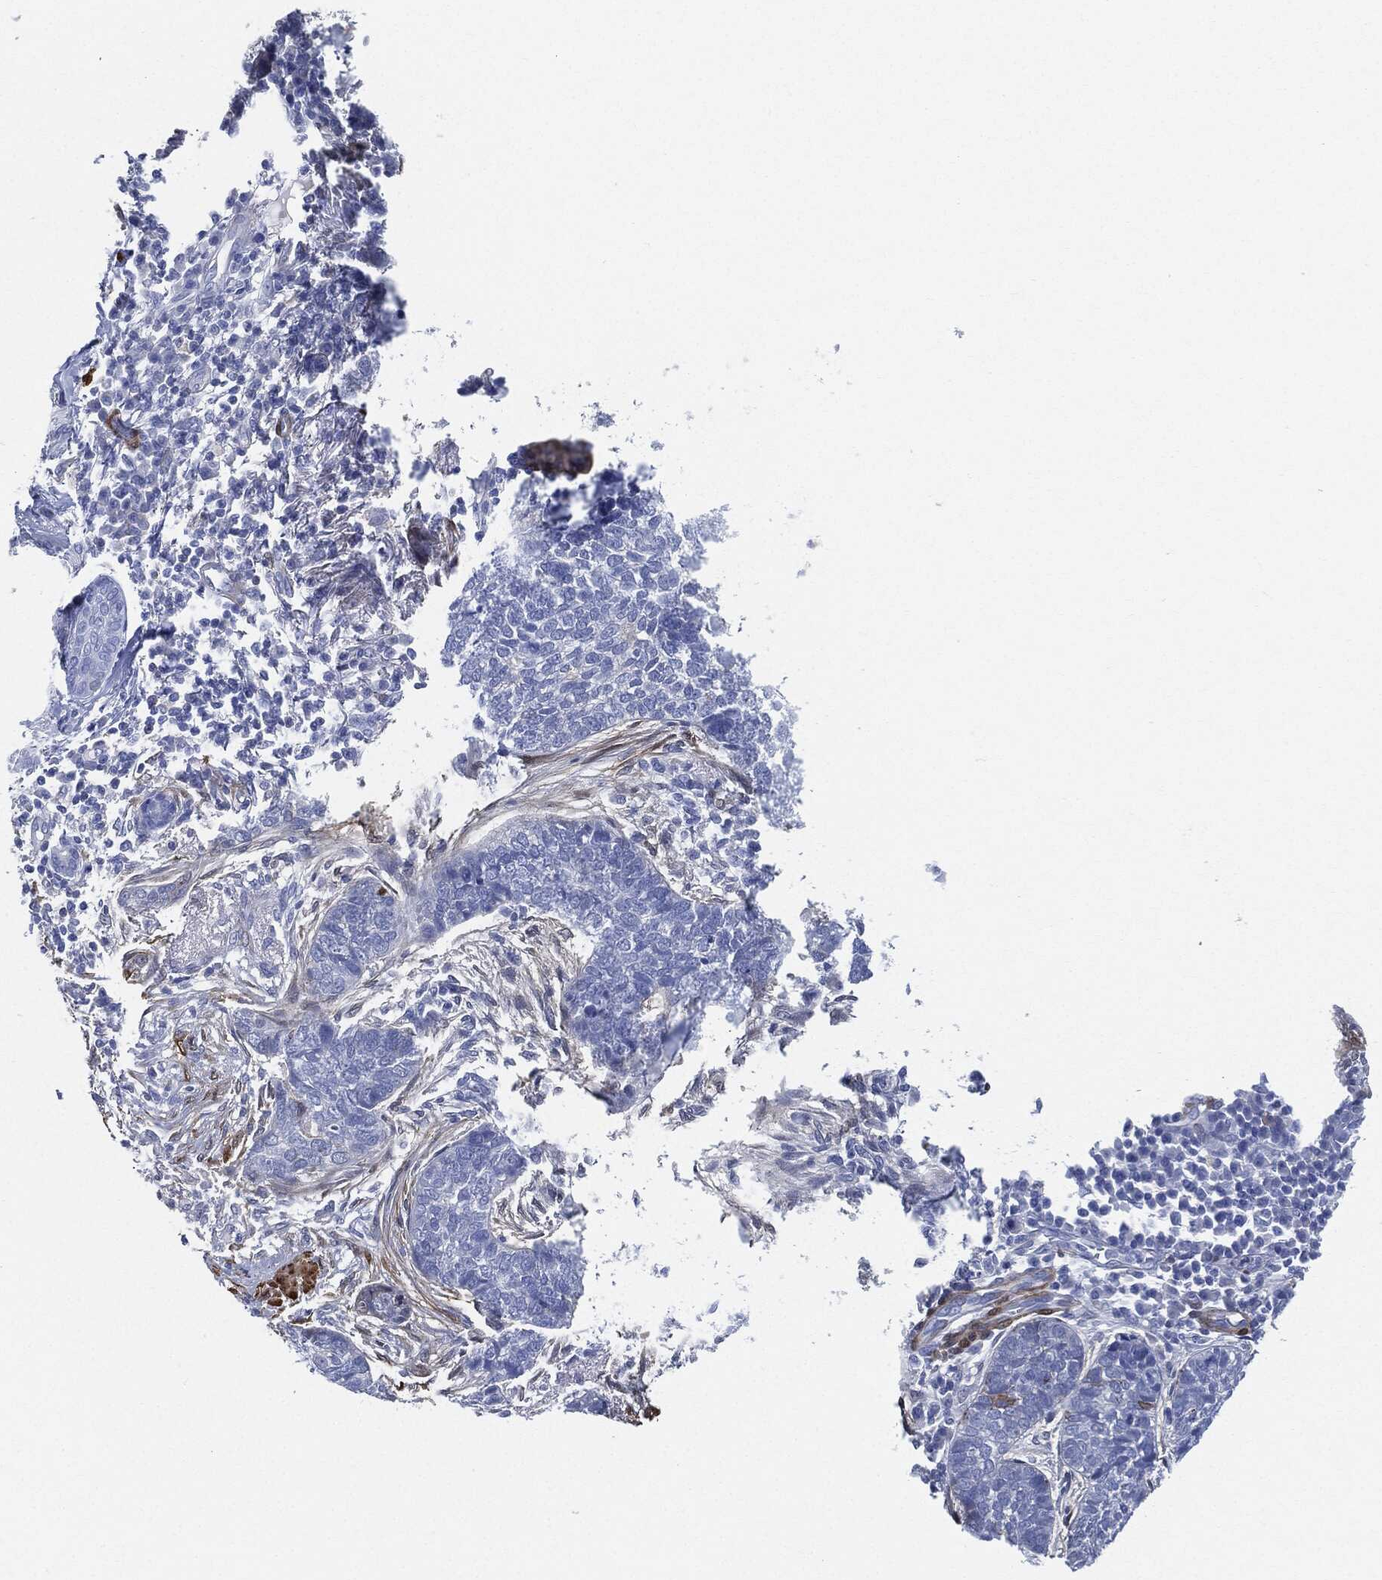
{"staining": {"intensity": "negative", "quantity": "none", "location": "none"}, "tissue": "skin cancer", "cell_type": "Tumor cells", "image_type": "cancer", "snomed": [{"axis": "morphology", "description": "Squamous cell carcinoma, NOS"}, {"axis": "topography", "description": "Skin"}], "caption": "The immunohistochemistry (IHC) photomicrograph has no significant staining in tumor cells of skin cancer tissue.", "gene": "TAGLN", "patient": {"sex": "male", "age": 88}}